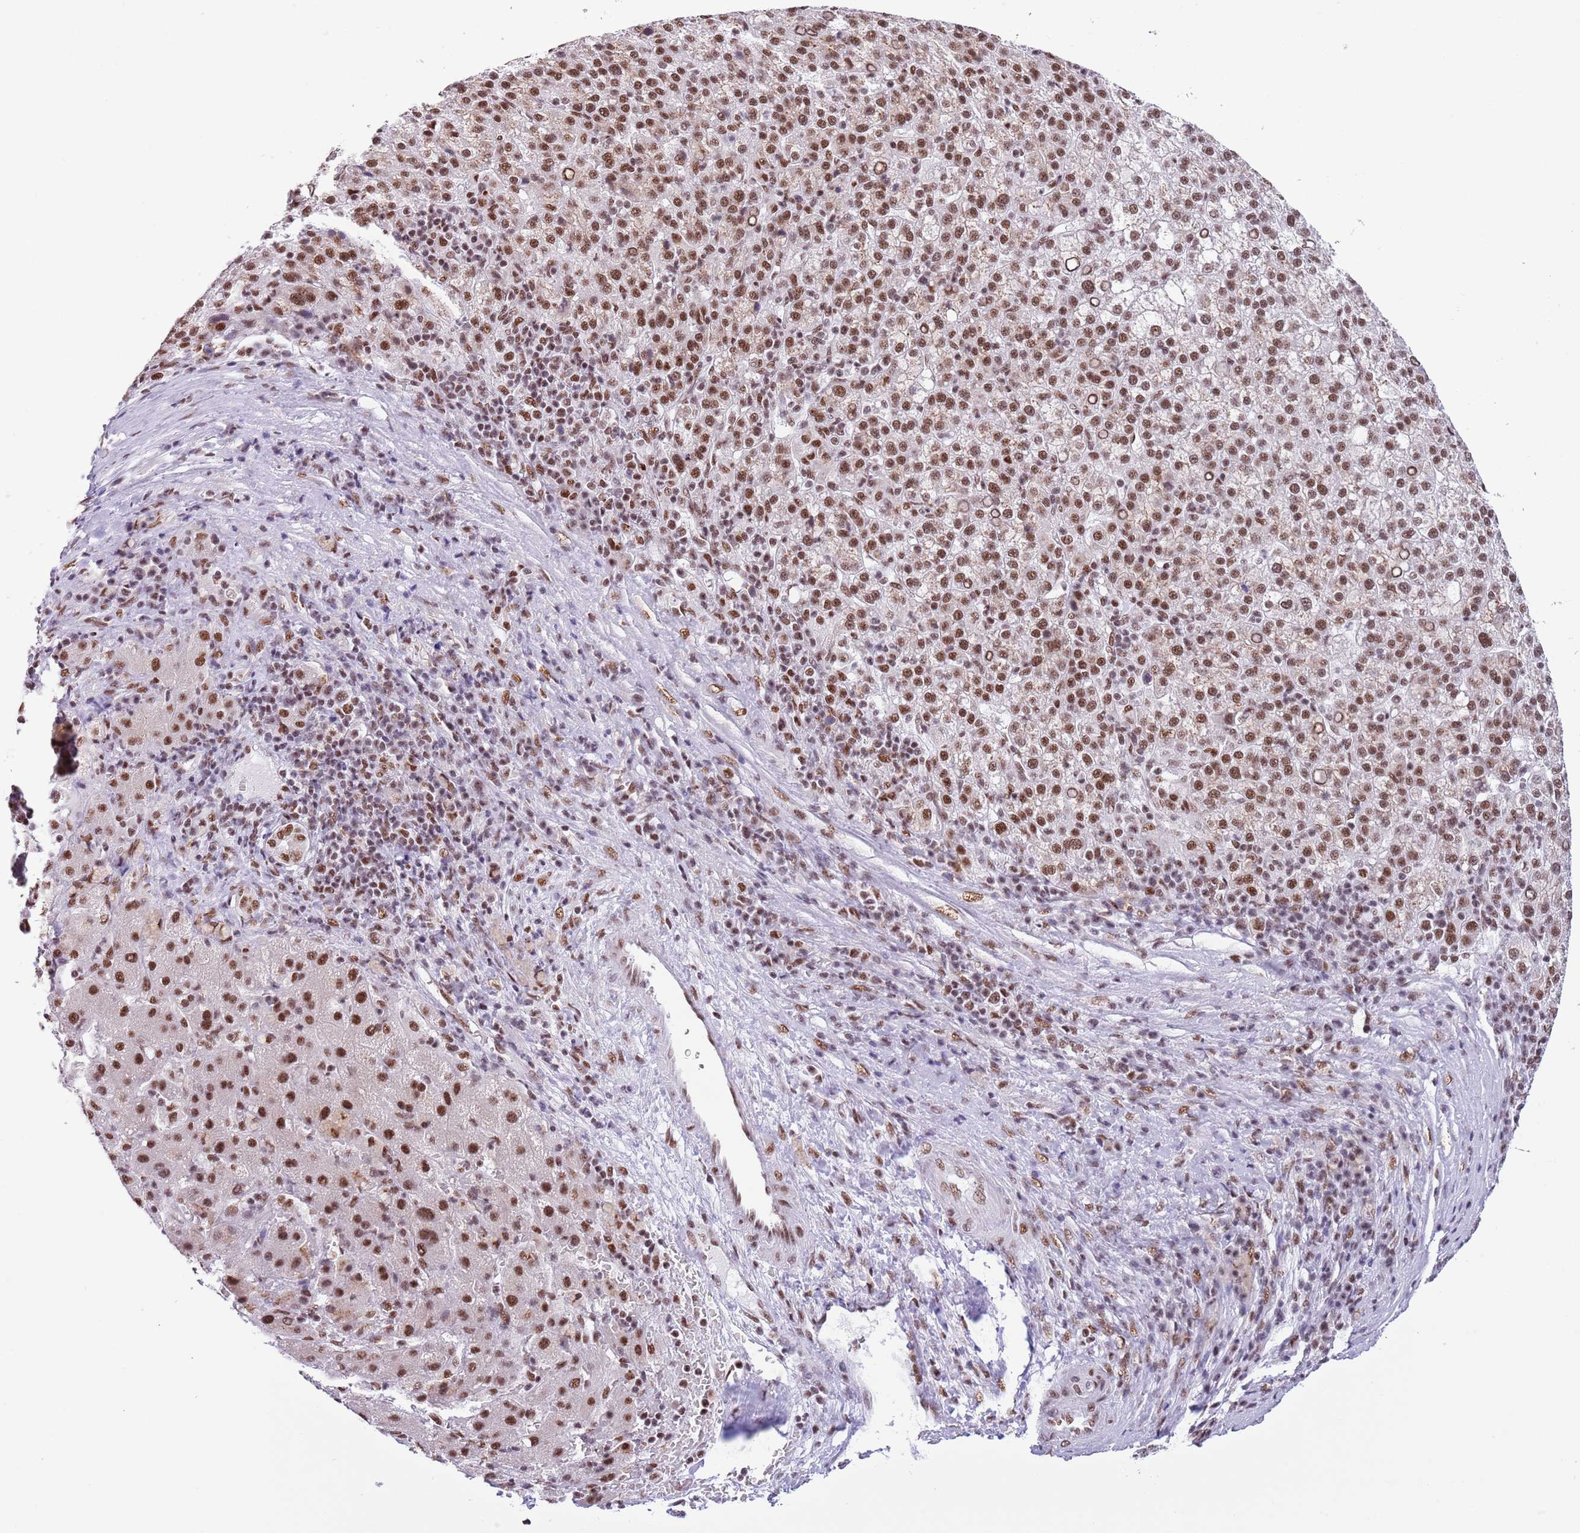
{"staining": {"intensity": "moderate", "quantity": ">75%", "location": "nuclear"}, "tissue": "liver cancer", "cell_type": "Tumor cells", "image_type": "cancer", "snomed": [{"axis": "morphology", "description": "Carcinoma, Hepatocellular, NOS"}, {"axis": "topography", "description": "Liver"}], "caption": "Liver cancer stained with a brown dye exhibits moderate nuclear positive positivity in approximately >75% of tumor cells.", "gene": "SF3A2", "patient": {"sex": "female", "age": 58}}